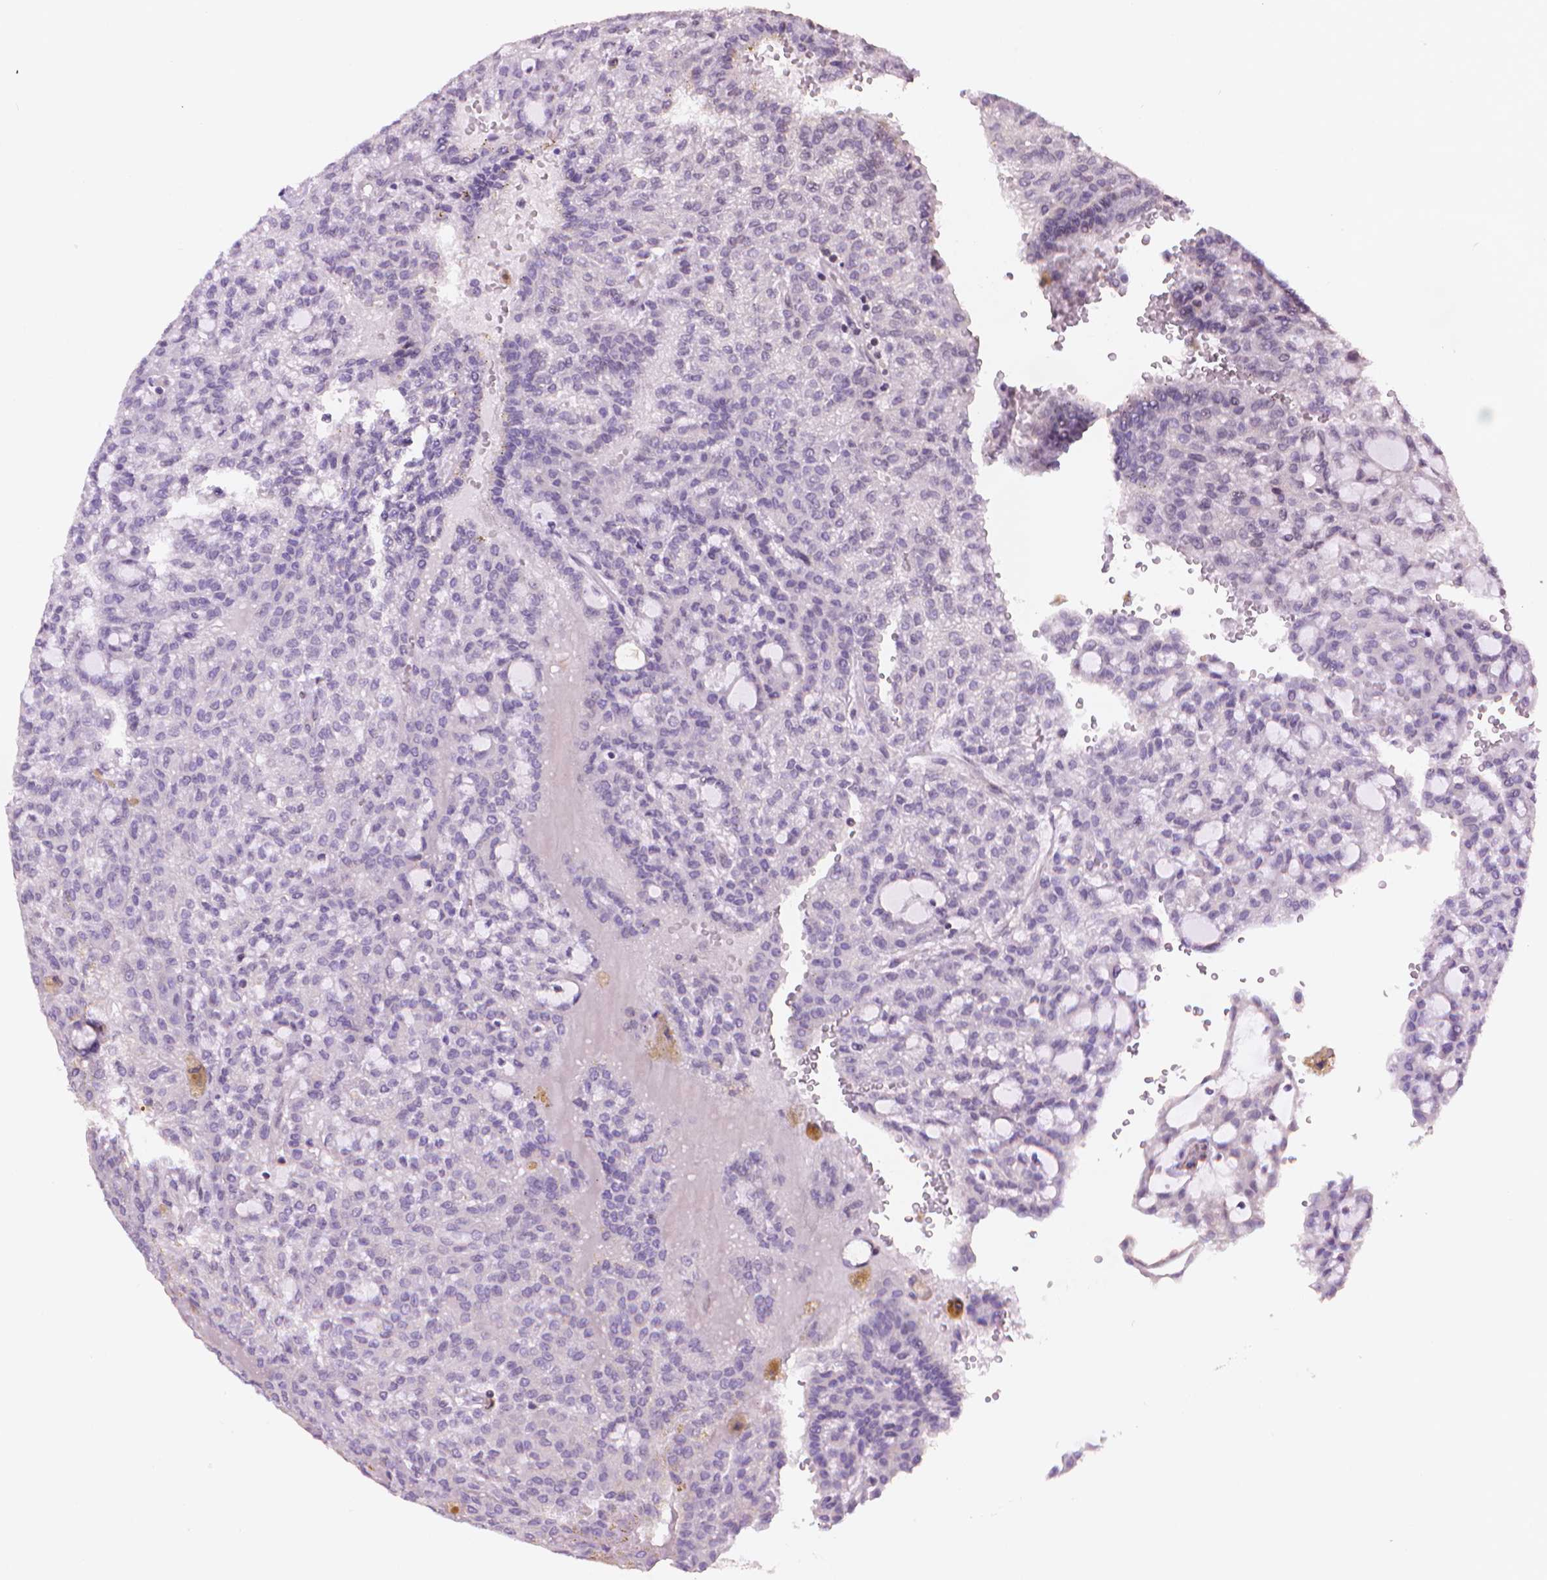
{"staining": {"intensity": "negative", "quantity": "none", "location": "none"}, "tissue": "renal cancer", "cell_type": "Tumor cells", "image_type": "cancer", "snomed": [{"axis": "morphology", "description": "Adenocarcinoma, NOS"}, {"axis": "topography", "description": "Kidney"}], "caption": "Adenocarcinoma (renal) stained for a protein using immunohistochemistry reveals no staining tumor cells.", "gene": "TMEM184A", "patient": {"sex": "male", "age": 63}}